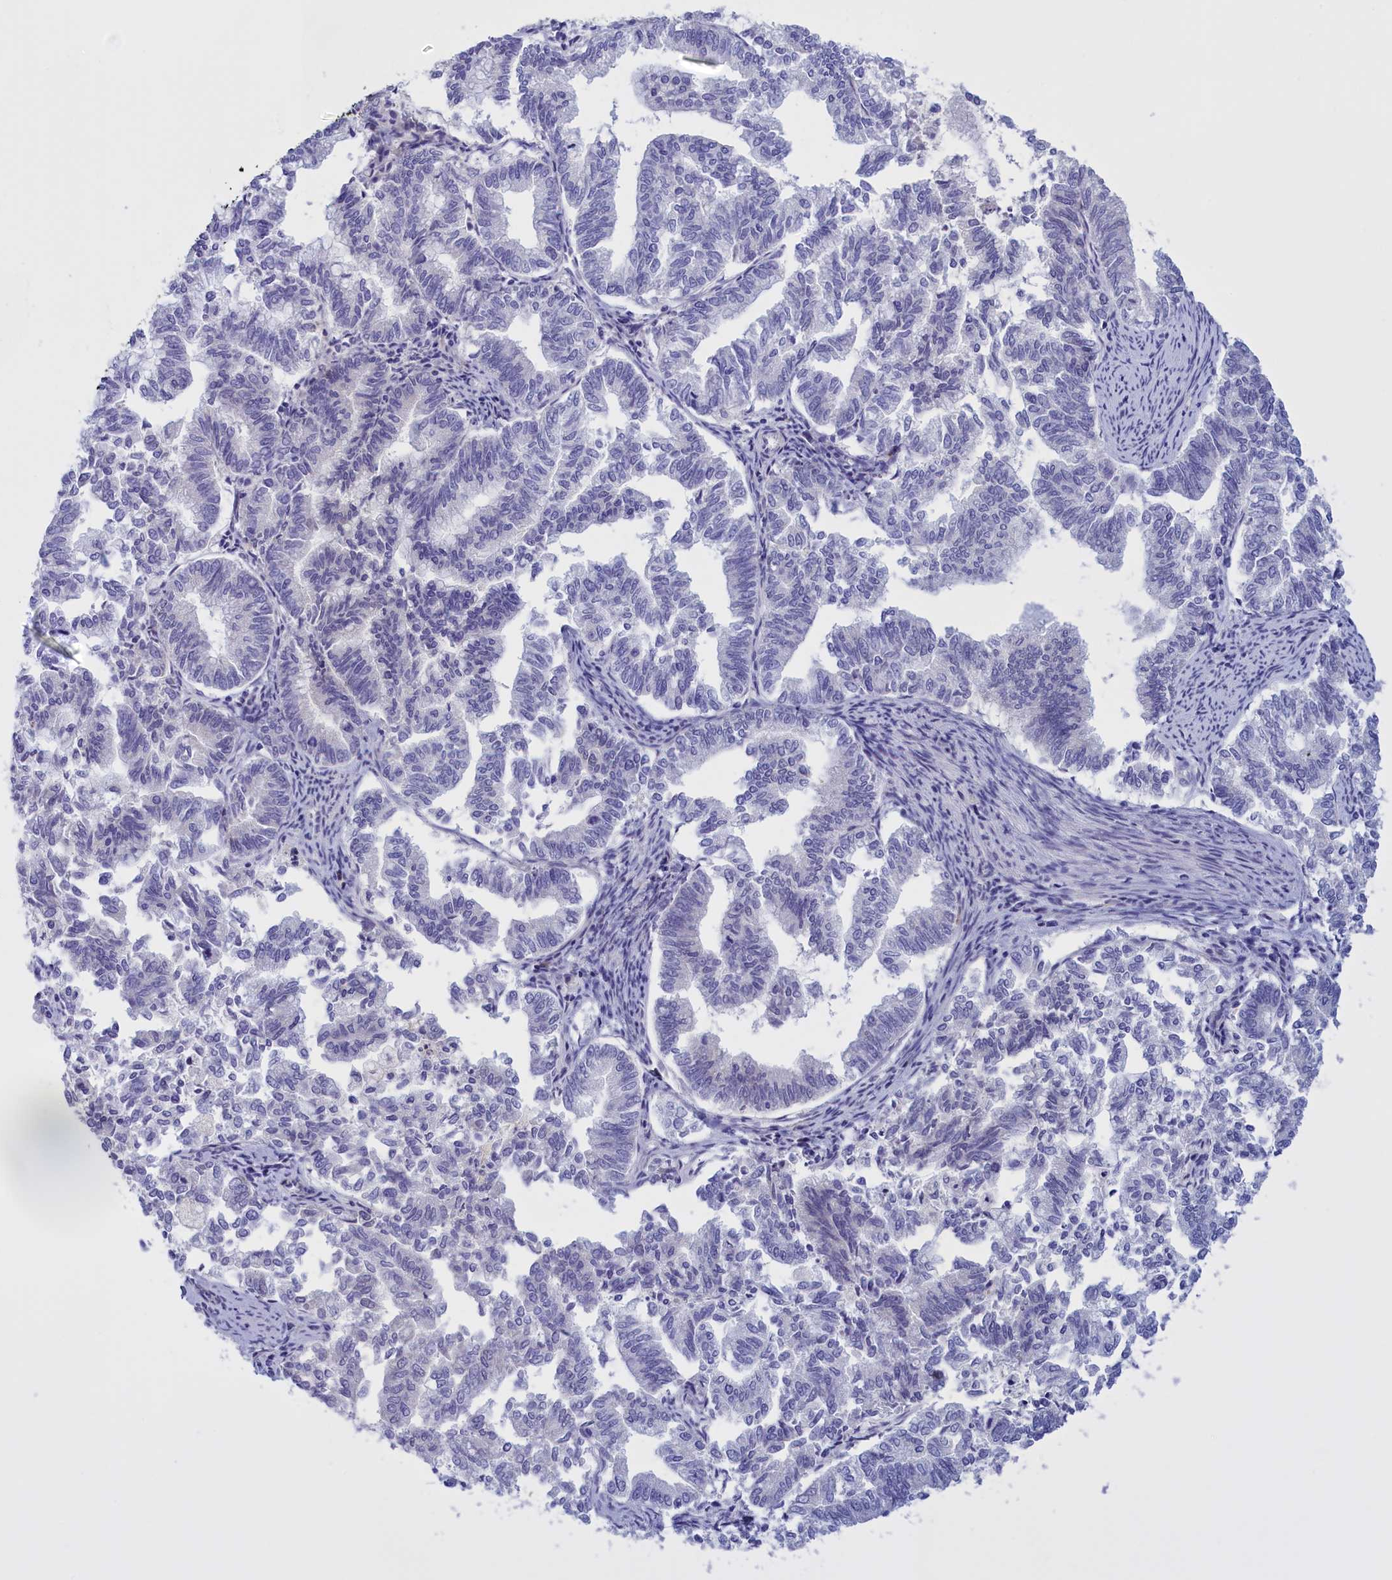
{"staining": {"intensity": "negative", "quantity": "none", "location": "none"}, "tissue": "endometrial cancer", "cell_type": "Tumor cells", "image_type": "cancer", "snomed": [{"axis": "morphology", "description": "Adenocarcinoma, NOS"}, {"axis": "topography", "description": "Endometrium"}], "caption": "DAB immunohistochemical staining of human endometrial adenocarcinoma shows no significant expression in tumor cells. Brightfield microscopy of immunohistochemistry stained with DAB (3,3'-diaminobenzidine) (brown) and hematoxylin (blue), captured at high magnification.", "gene": "FAM149B1", "patient": {"sex": "female", "age": 79}}